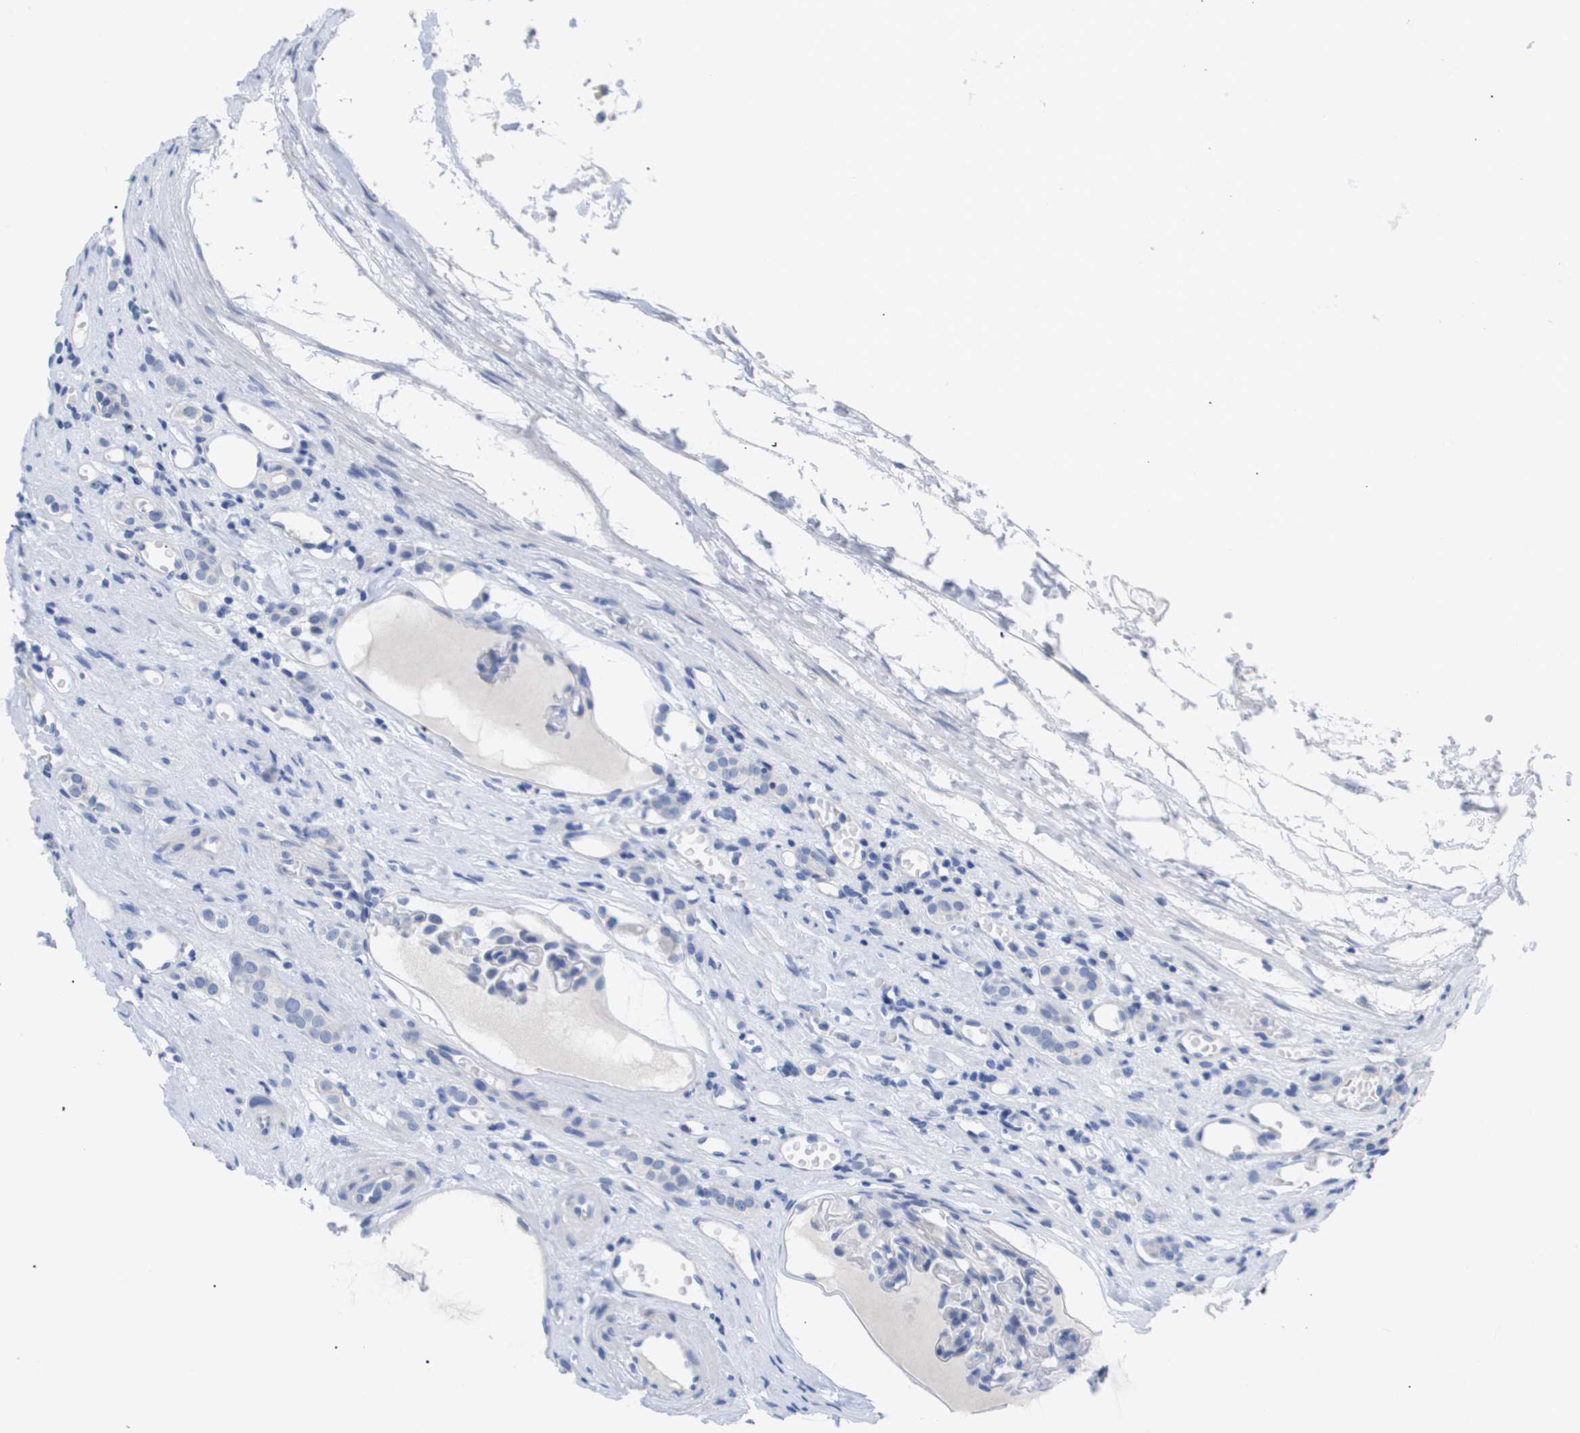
{"staining": {"intensity": "negative", "quantity": "none", "location": "none"}, "tissue": "renal cancer", "cell_type": "Tumor cells", "image_type": "cancer", "snomed": [{"axis": "morphology", "description": "Adenocarcinoma, NOS"}, {"axis": "topography", "description": "Kidney"}], "caption": "Immunohistochemistry (IHC) image of human adenocarcinoma (renal) stained for a protein (brown), which shows no positivity in tumor cells.", "gene": "CAV3", "patient": {"sex": "male", "age": 56}}